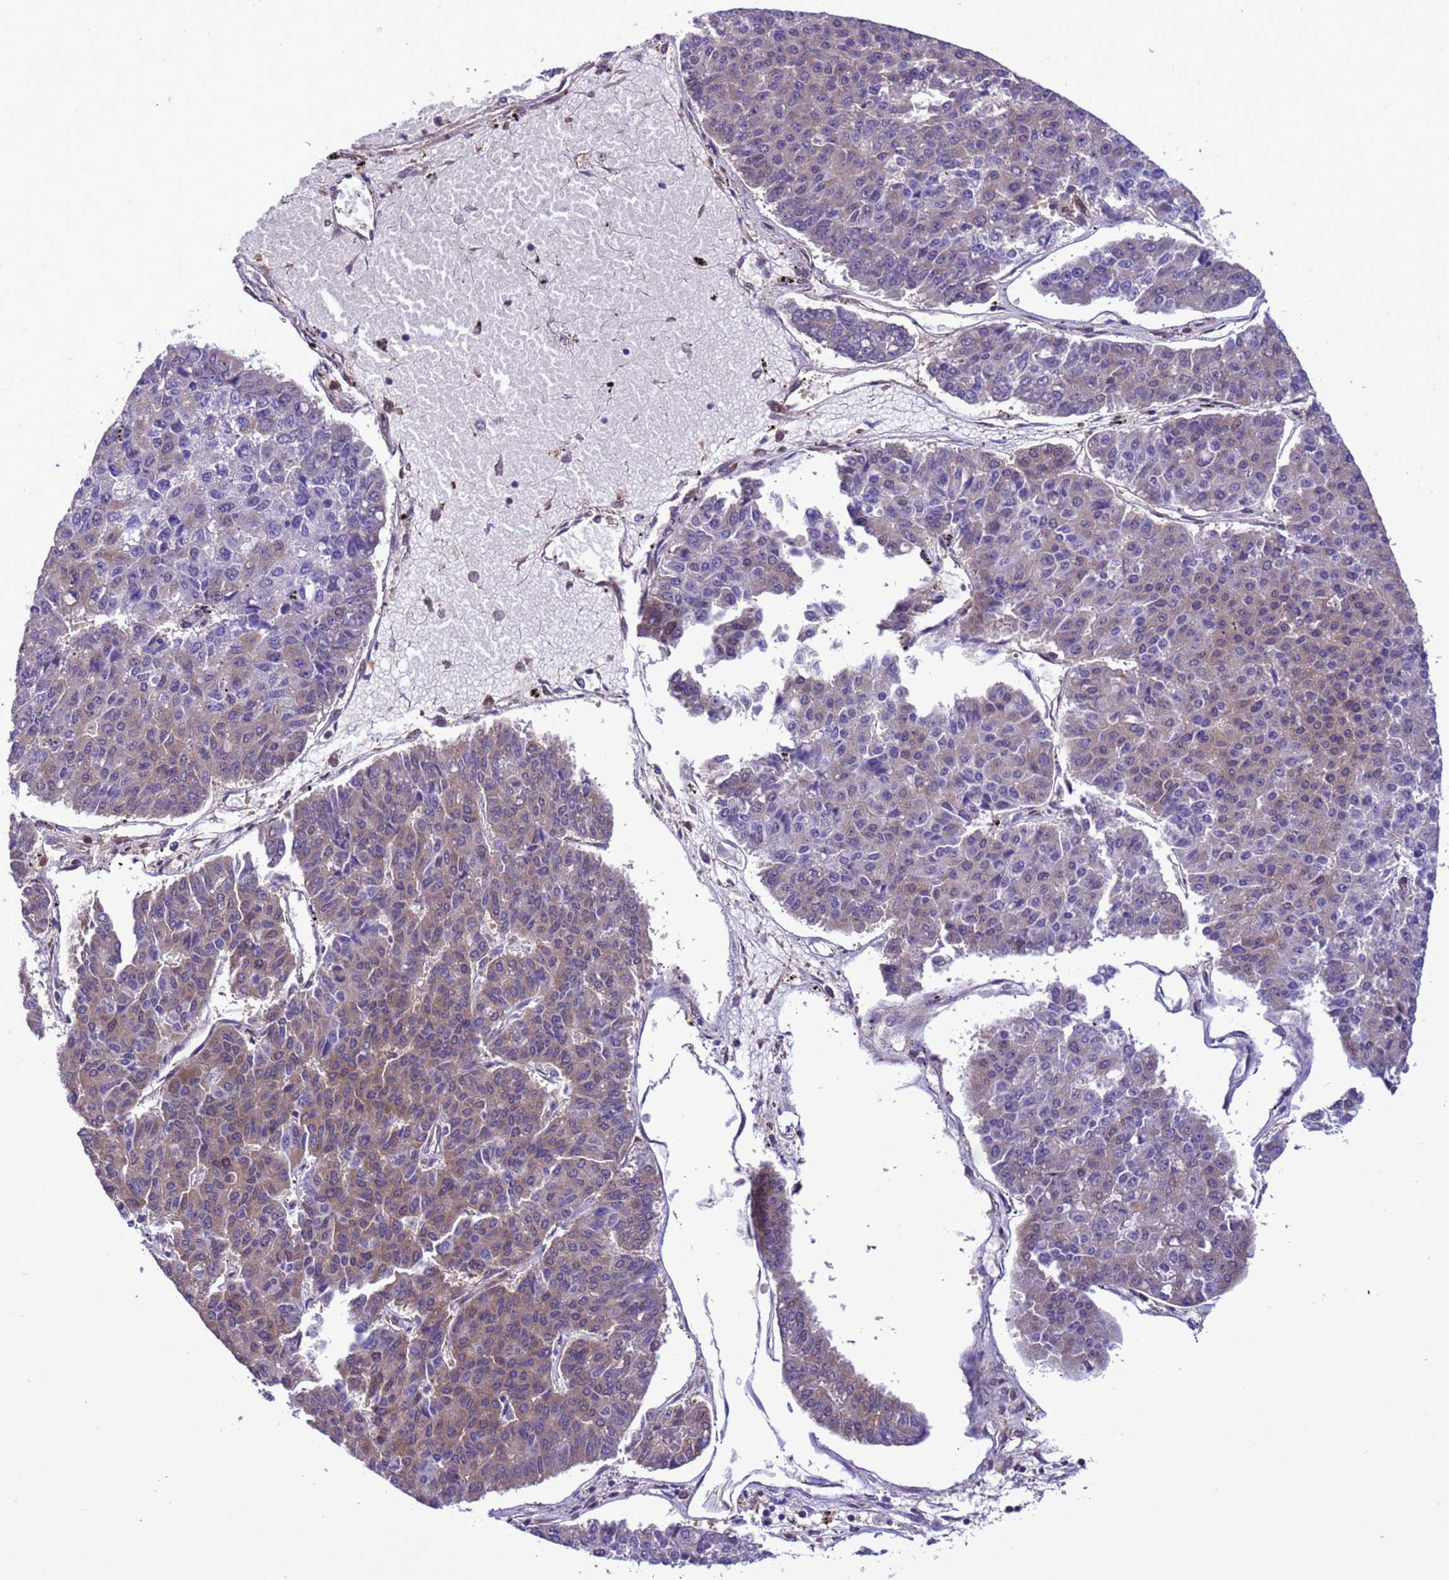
{"staining": {"intensity": "moderate", "quantity": "<25%", "location": "cytoplasmic/membranous"}, "tissue": "pancreatic cancer", "cell_type": "Tumor cells", "image_type": "cancer", "snomed": [{"axis": "morphology", "description": "Adenocarcinoma, NOS"}, {"axis": "topography", "description": "Pancreas"}], "caption": "Moderate cytoplasmic/membranous protein positivity is present in about <25% of tumor cells in pancreatic cancer (adenocarcinoma).", "gene": "RABEP2", "patient": {"sex": "male", "age": 50}}